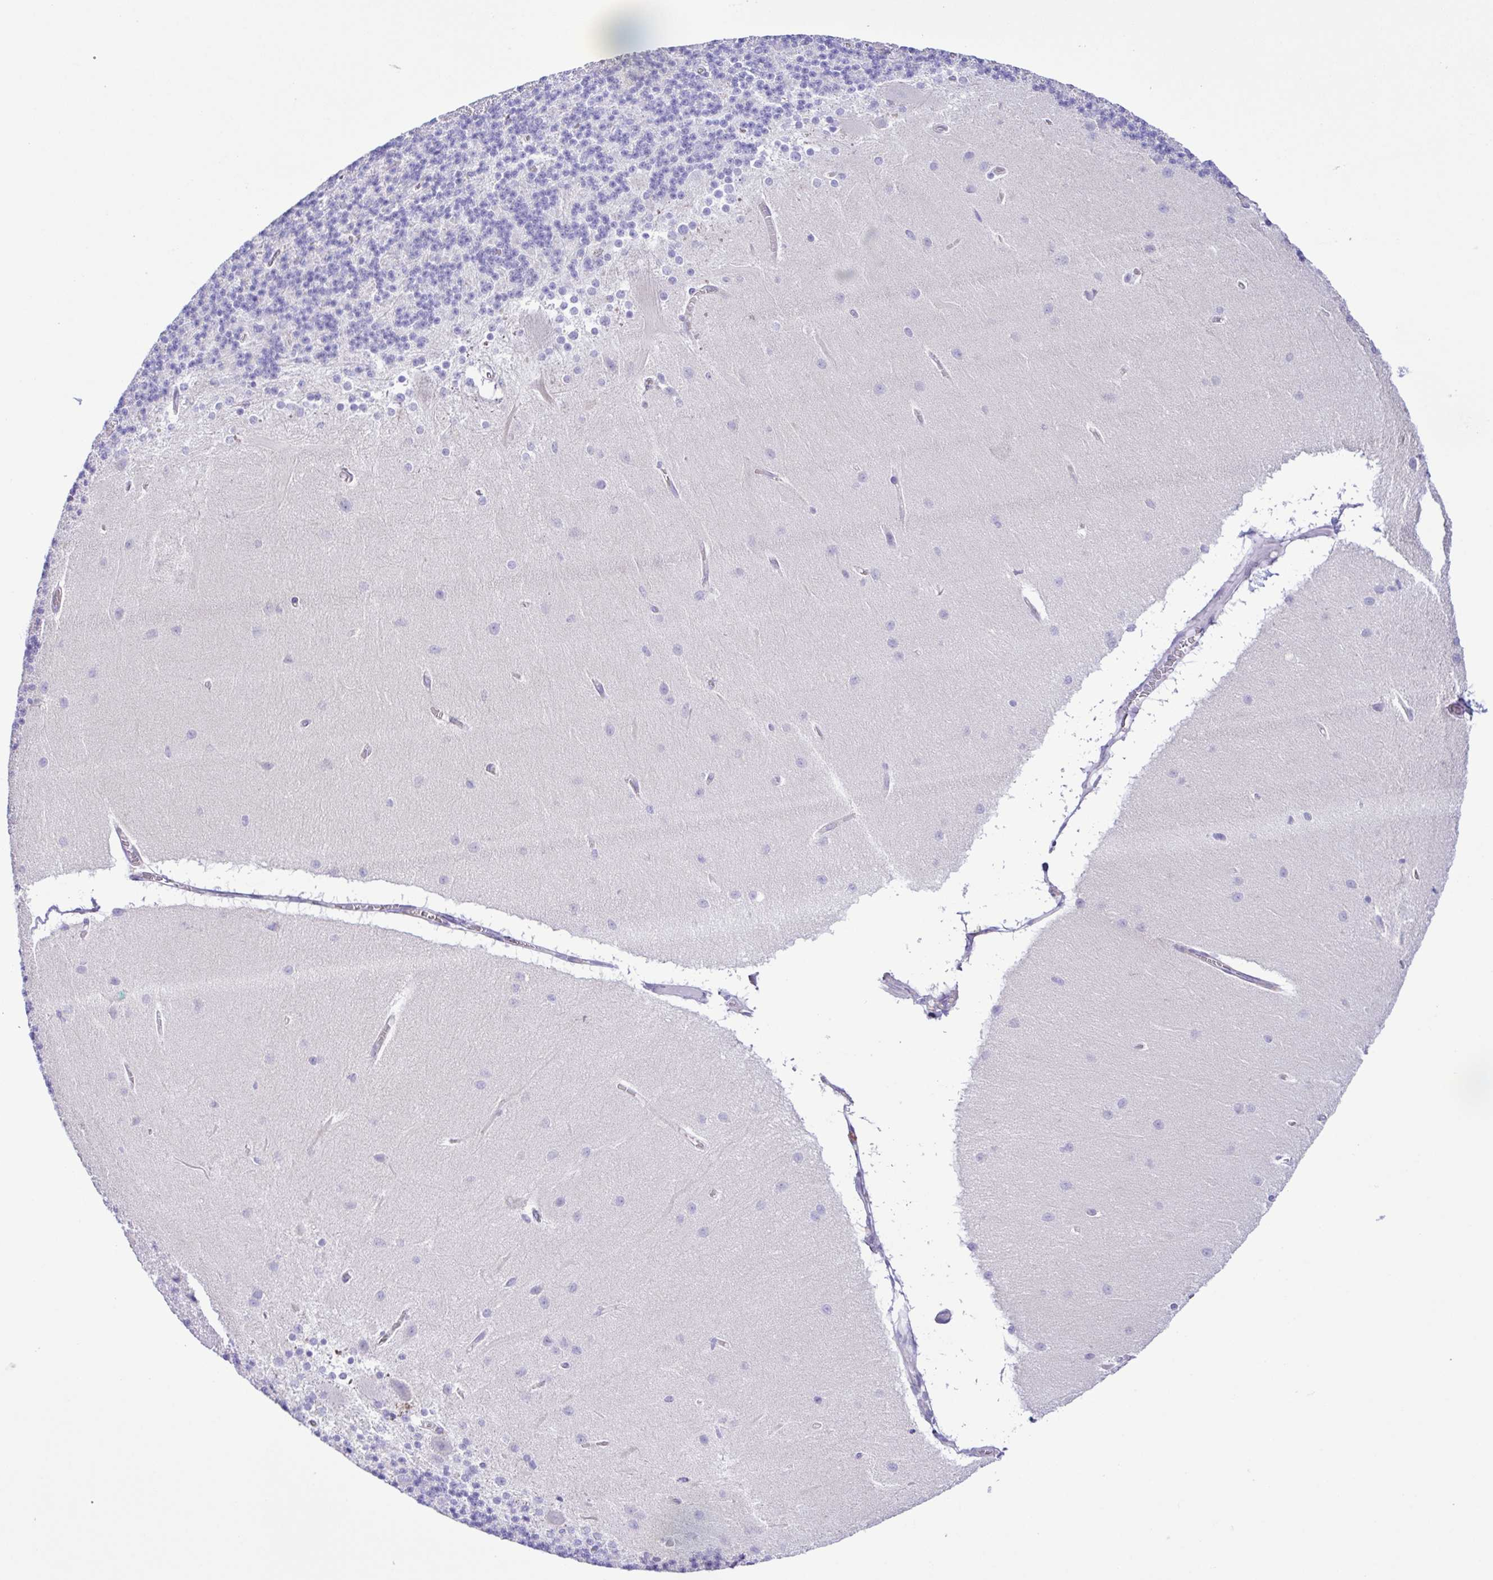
{"staining": {"intensity": "negative", "quantity": "none", "location": "none"}, "tissue": "cerebellum", "cell_type": "Cells in granular layer", "image_type": "normal", "snomed": [{"axis": "morphology", "description": "Normal tissue, NOS"}, {"axis": "topography", "description": "Cerebellum"}], "caption": "Cerebellum was stained to show a protein in brown. There is no significant positivity in cells in granular layer. (Immunohistochemistry, brightfield microscopy, high magnification).", "gene": "CYP11A1", "patient": {"sex": "female", "age": 54}}